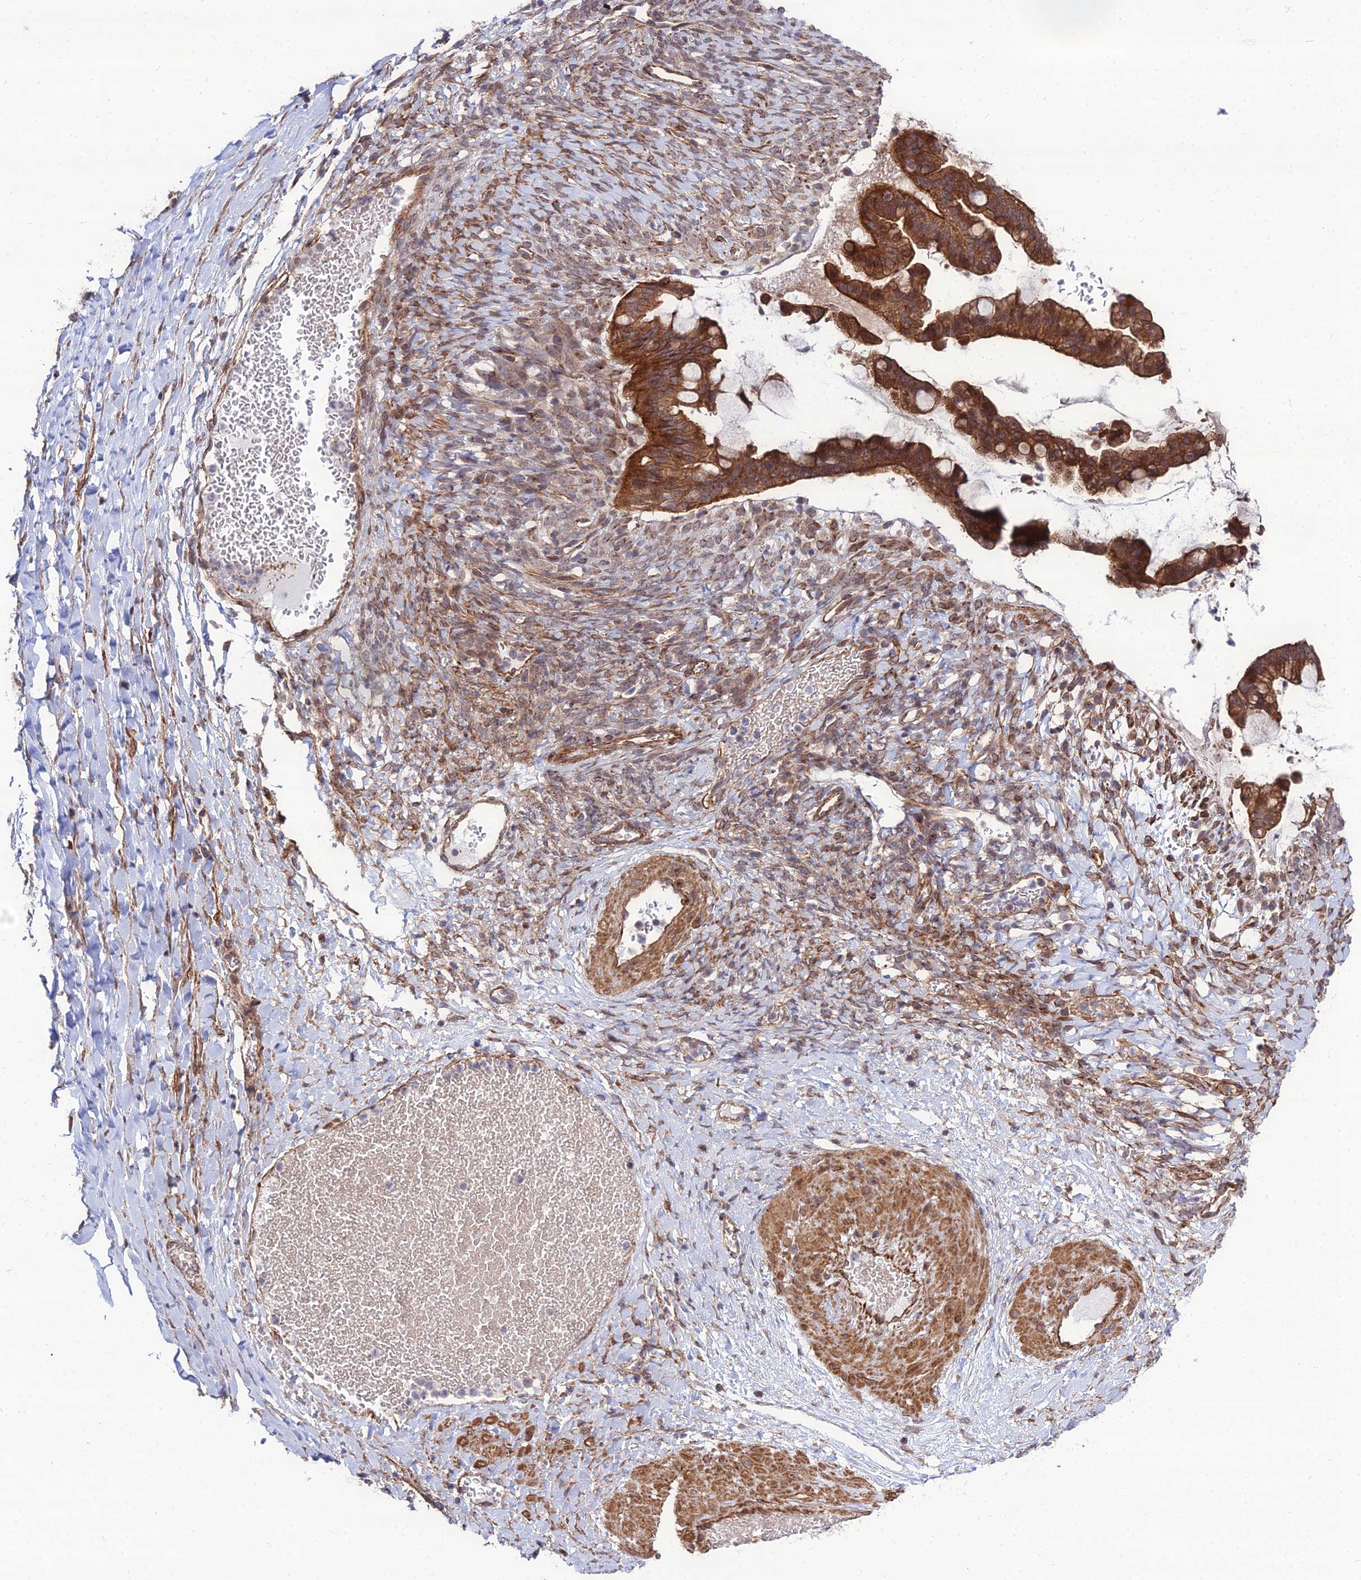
{"staining": {"intensity": "strong", "quantity": ">75%", "location": "cytoplasmic/membranous"}, "tissue": "ovarian cancer", "cell_type": "Tumor cells", "image_type": "cancer", "snomed": [{"axis": "morphology", "description": "Cystadenocarcinoma, mucinous, NOS"}, {"axis": "topography", "description": "Ovary"}], "caption": "Immunohistochemical staining of human ovarian mucinous cystadenocarcinoma shows strong cytoplasmic/membranous protein expression in approximately >75% of tumor cells.", "gene": "TSPYL2", "patient": {"sex": "female", "age": 73}}